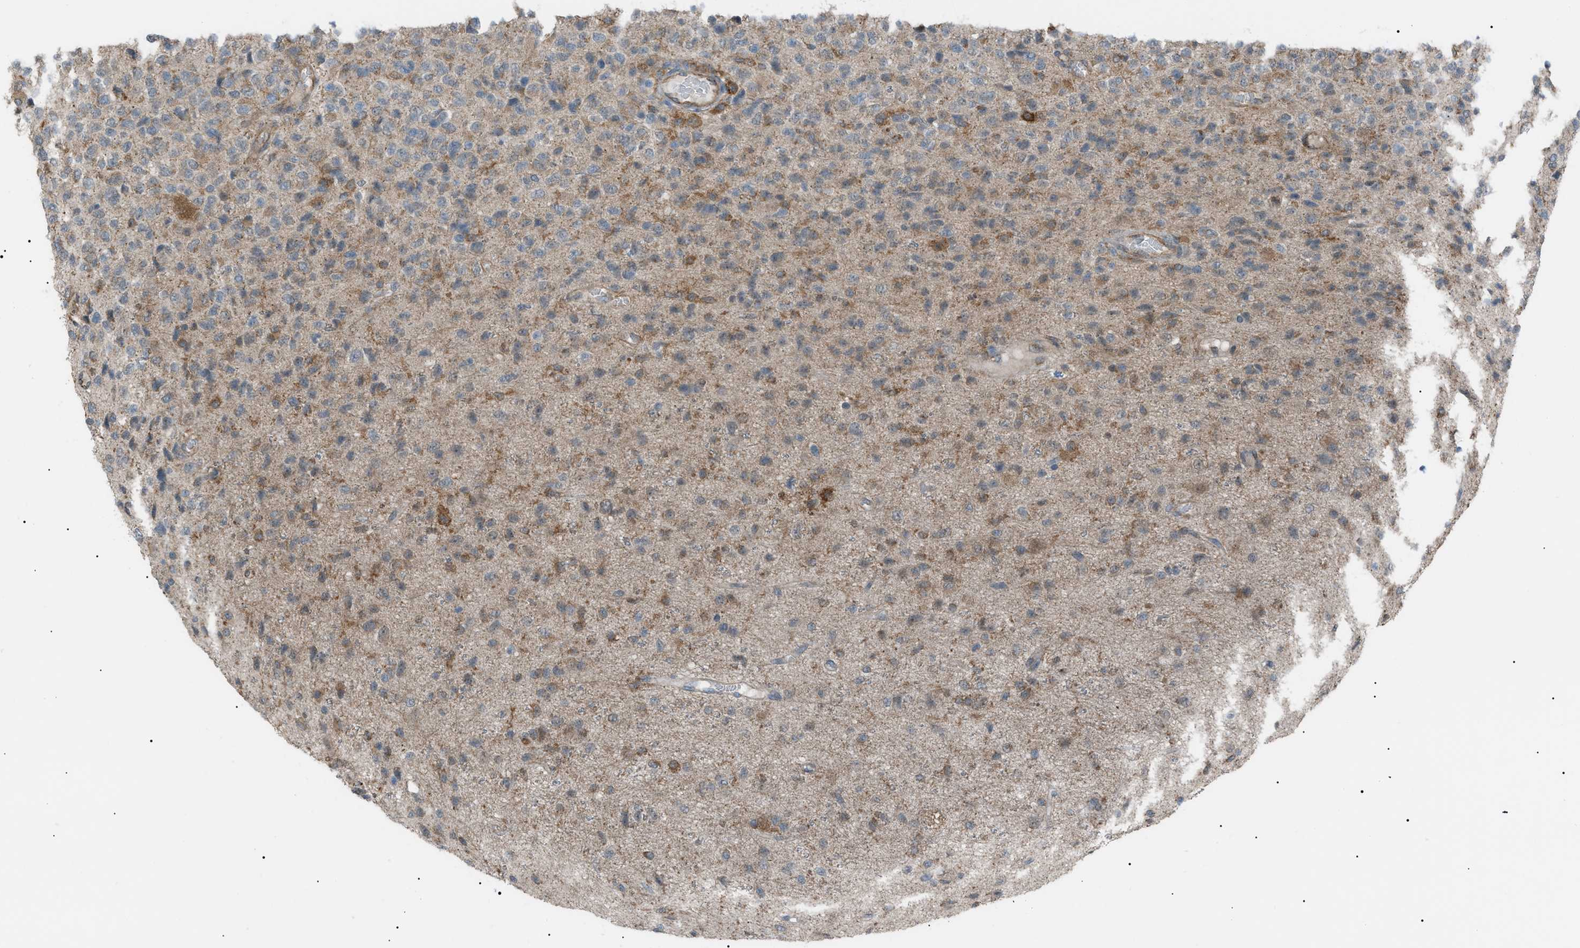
{"staining": {"intensity": "moderate", "quantity": "25%-75%", "location": "cytoplasmic/membranous"}, "tissue": "glioma", "cell_type": "Tumor cells", "image_type": "cancer", "snomed": [{"axis": "morphology", "description": "Glioma, malignant, High grade"}, {"axis": "topography", "description": "pancreas cauda"}], "caption": "The immunohistochemical stain highlights moderate cytoplasmic/membranous staining in tumor cells of glioma tissue.", "gene": "LPIN2", "patient": {"sex": "male", "age": 60}}